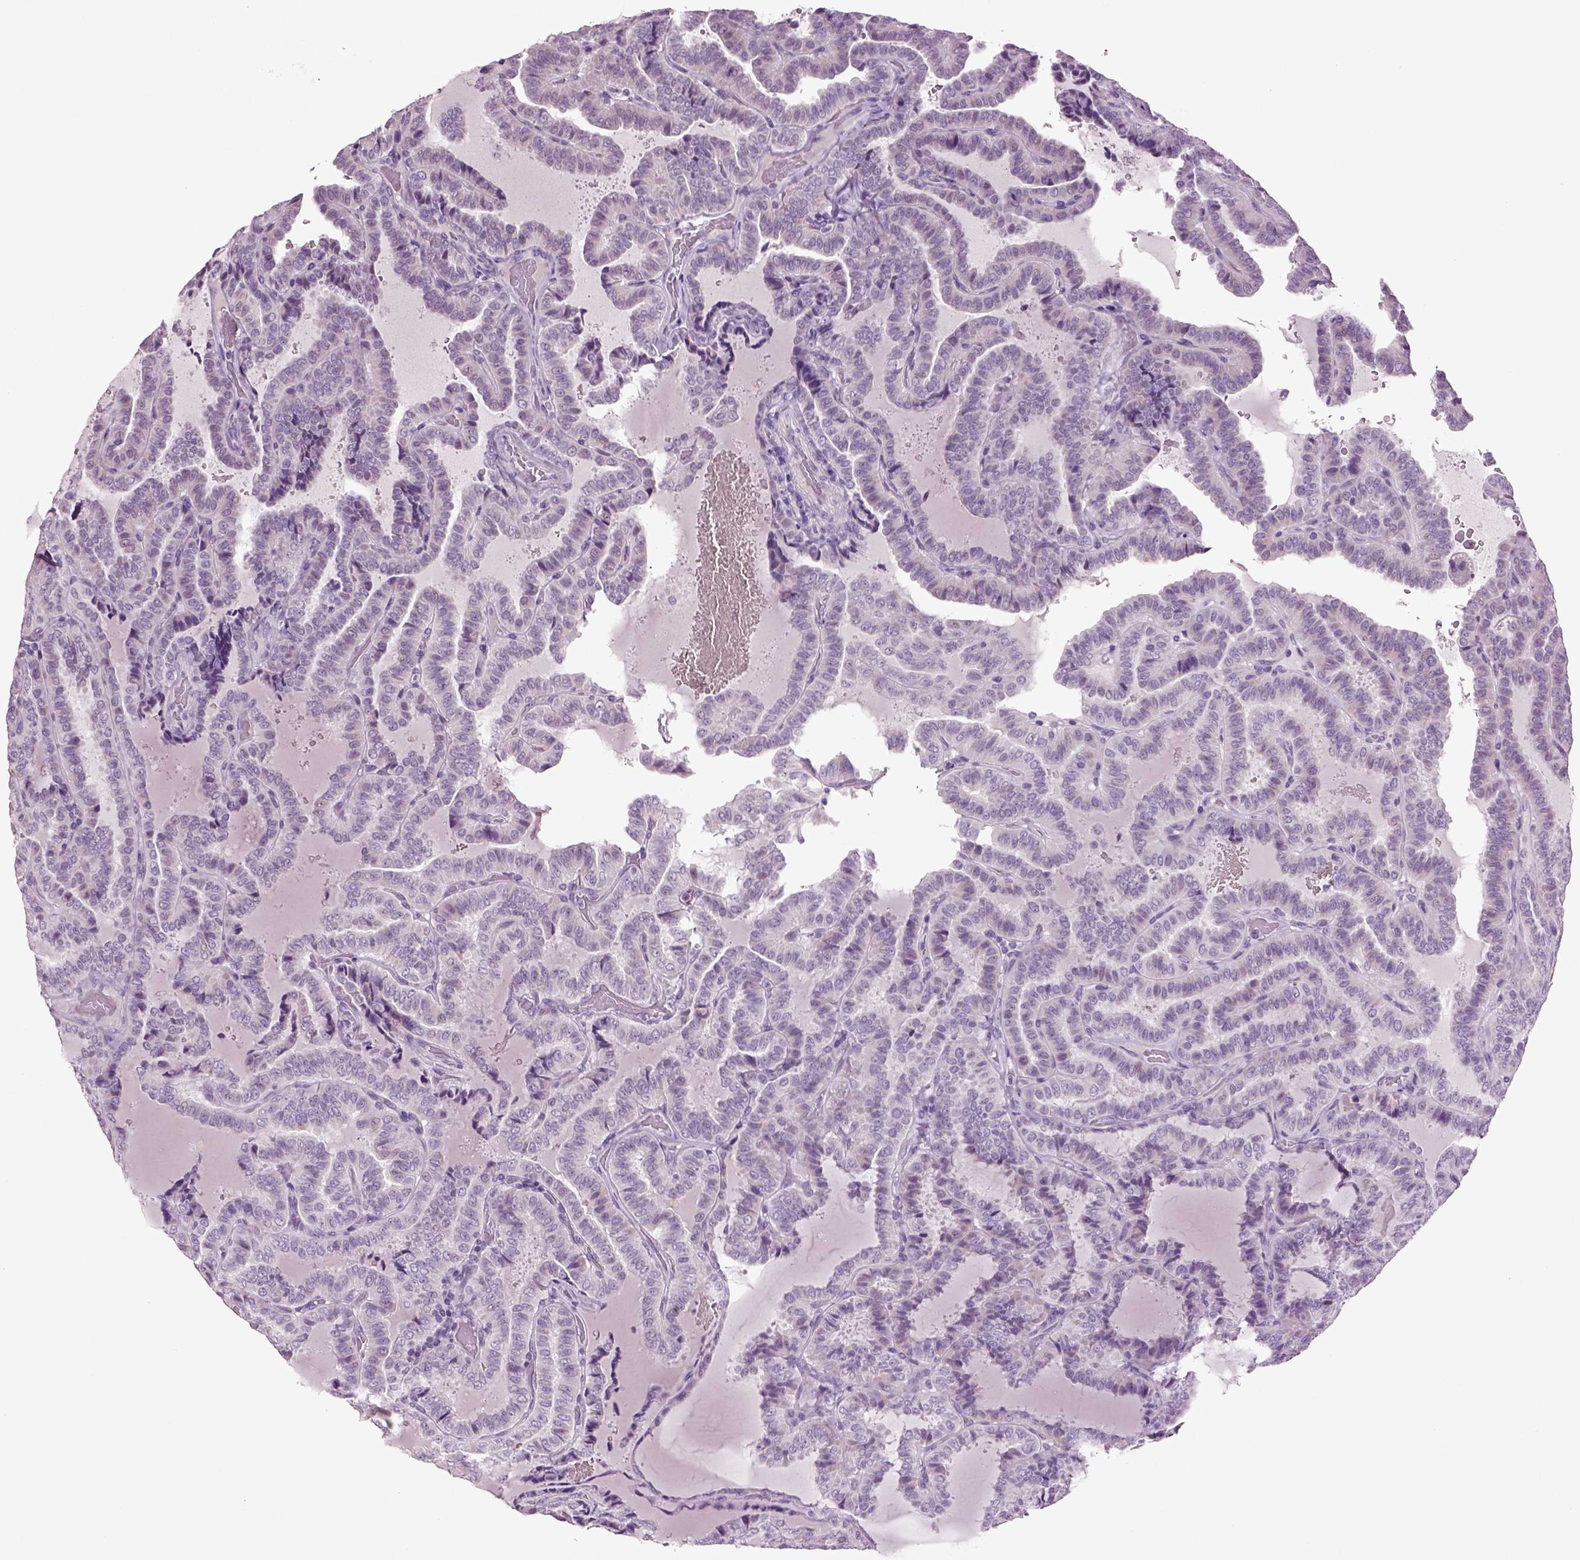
{"staining": {"intensity": "negative", "quantity": "none", "location": "none"}, "tissue": "thyroid cancer", "cell_type": "Tumor cells", "image_type": "cancer", "snomed": [{"axis": "morphology", "description": "Papillary adenocarcinoma, NOS"}, {"axis": "topography", "description": "Thyroid gland"}], "caption": "This photomicrograph is of thyroid cancer stained with immunohistochemistry (IHC) to label a protein in brown with the nuclei are counter-stained blue. There is no expression in tumor cells.", "gene": "SLC17A6", "patient": {"sex": "female", "age": 39}}